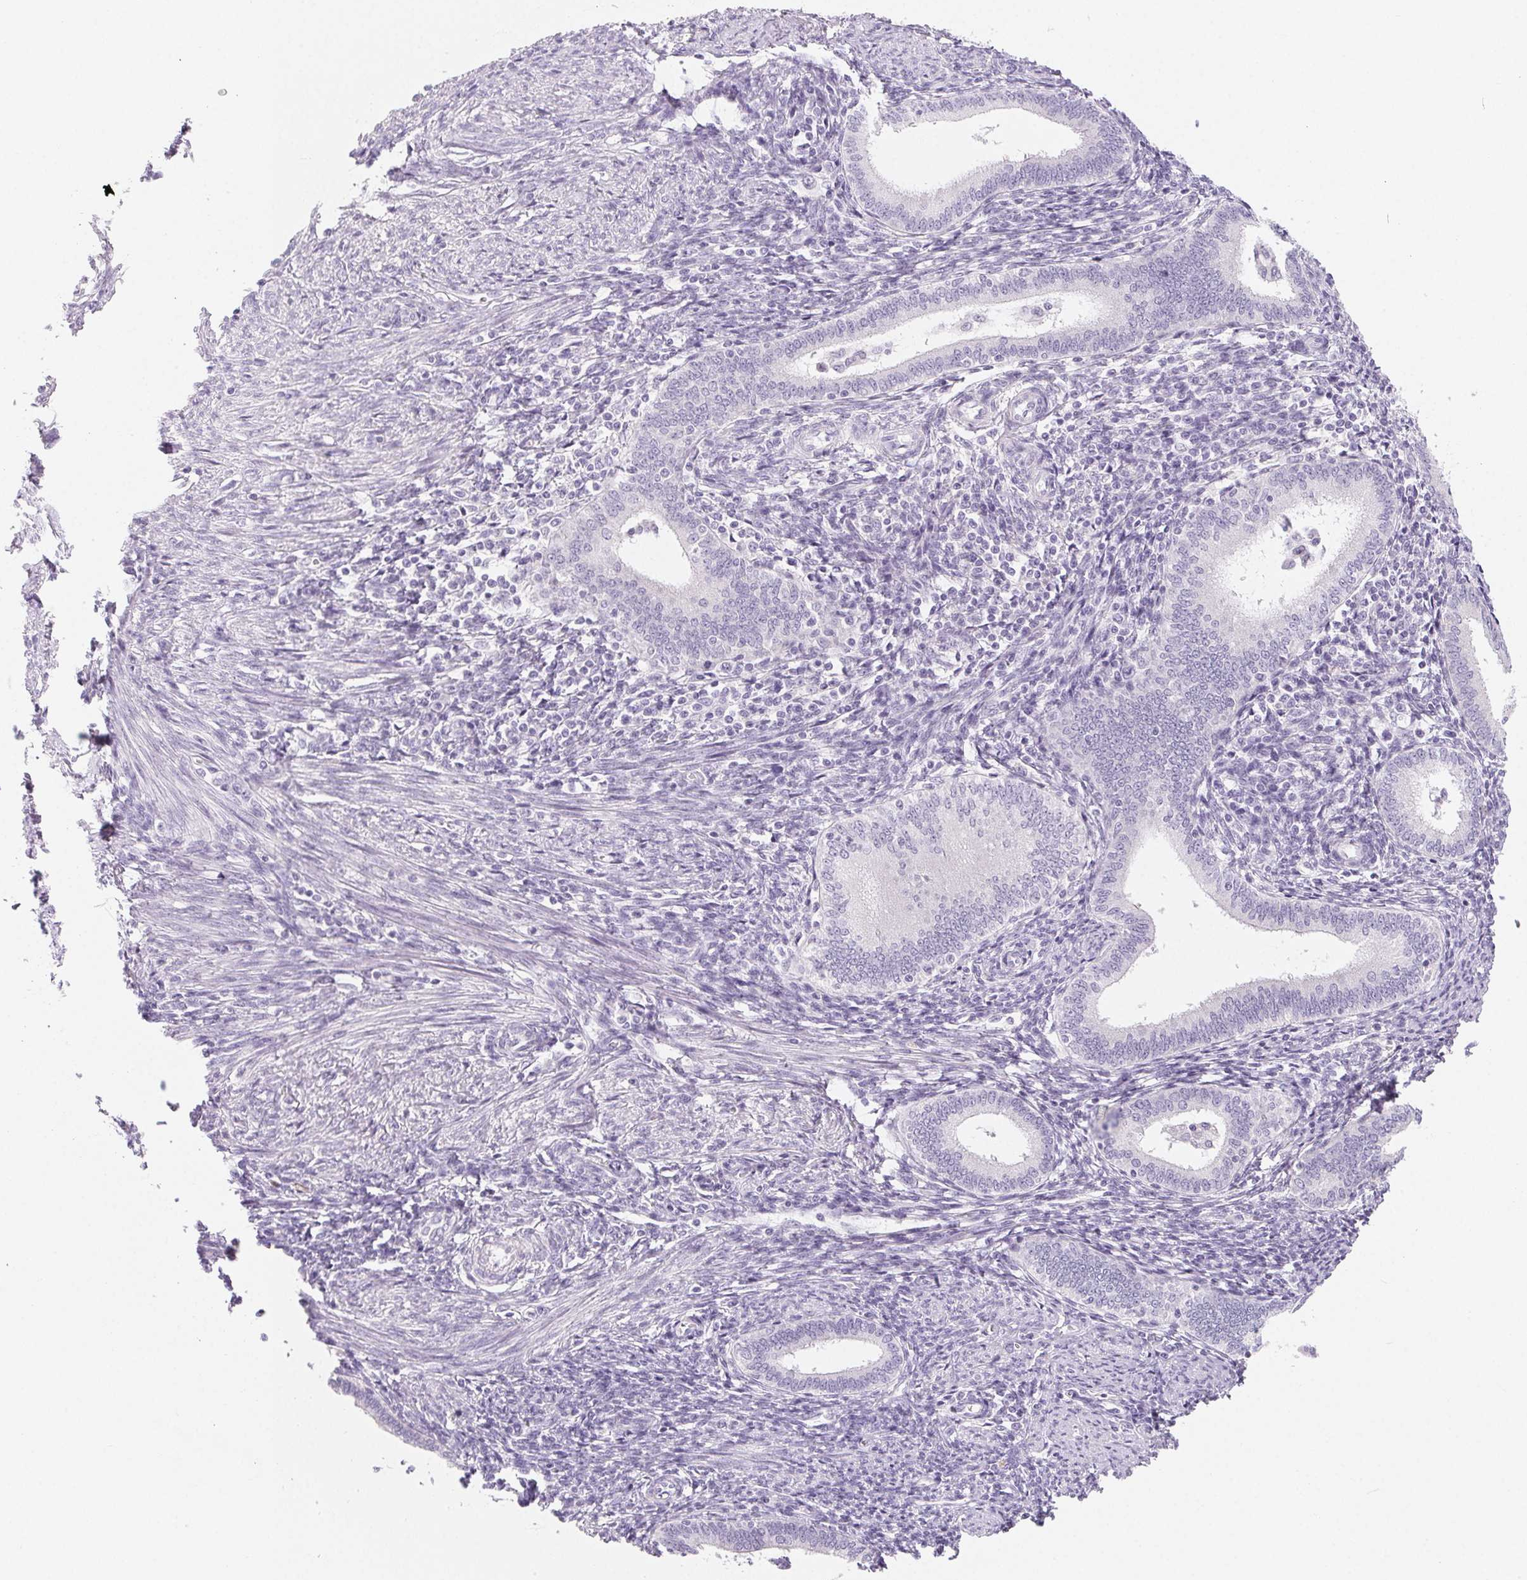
{"staining": {"intensity": "negative", "quantity": "none", "location": "none"}, "tissue": "endometrium", "cell_type": "Cells in endometrial stroma", "image_type": "normal", "snomed": [{"axis": "morphology", "description": "Normal tissue, NOS"}, {"axis": "topography", "description": "Endometrium"}], "caption": "Endometrium stained for a protein using immunohistochemistry shows no expression cells in endometrial stroma.", "gene": "SPACA5B", "patient": {"sex": "female", "age": 41}}